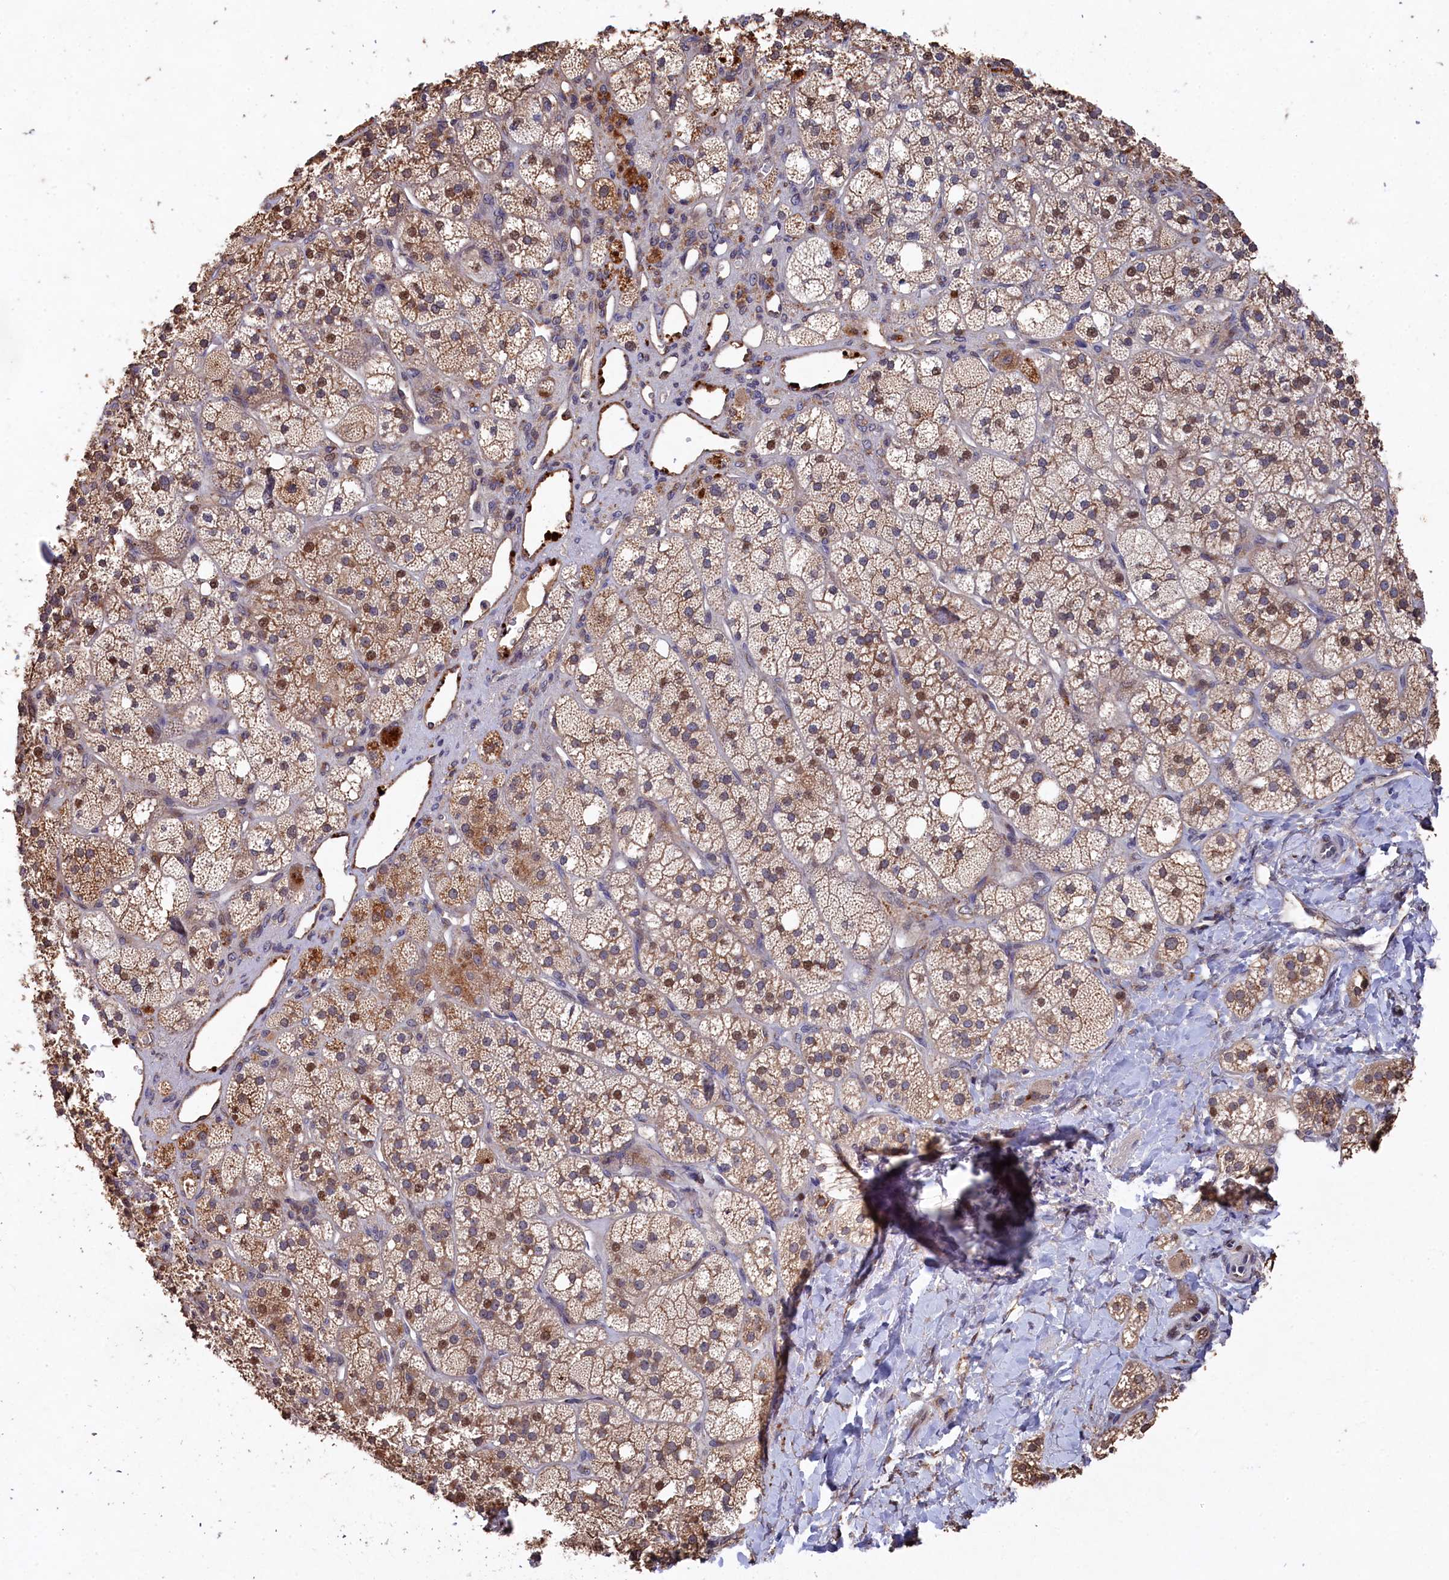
{"staining": {"intensity": "moderate", "quantity": "25%-75%", "location": "cytoplasmic/membranous,nuclear"}, "tissue": "adrenal gland", "cell_type": "Glandular cells", "image_type": "normal", "snomed": [{"axis": "morphology", "description": "Normal tissue, NOS"}, {"axis": "topography", "description": "Adrenal gland"}], "caption": "About 25%-75% of glandular cells in normal human adrenal gland show moderate cytoplasmic/membranous,nuclear protein positivity as visualized by brown immunohistochemical staining.", "gene": "NAA60", "patient": {"sex": "male", "age": 61}}